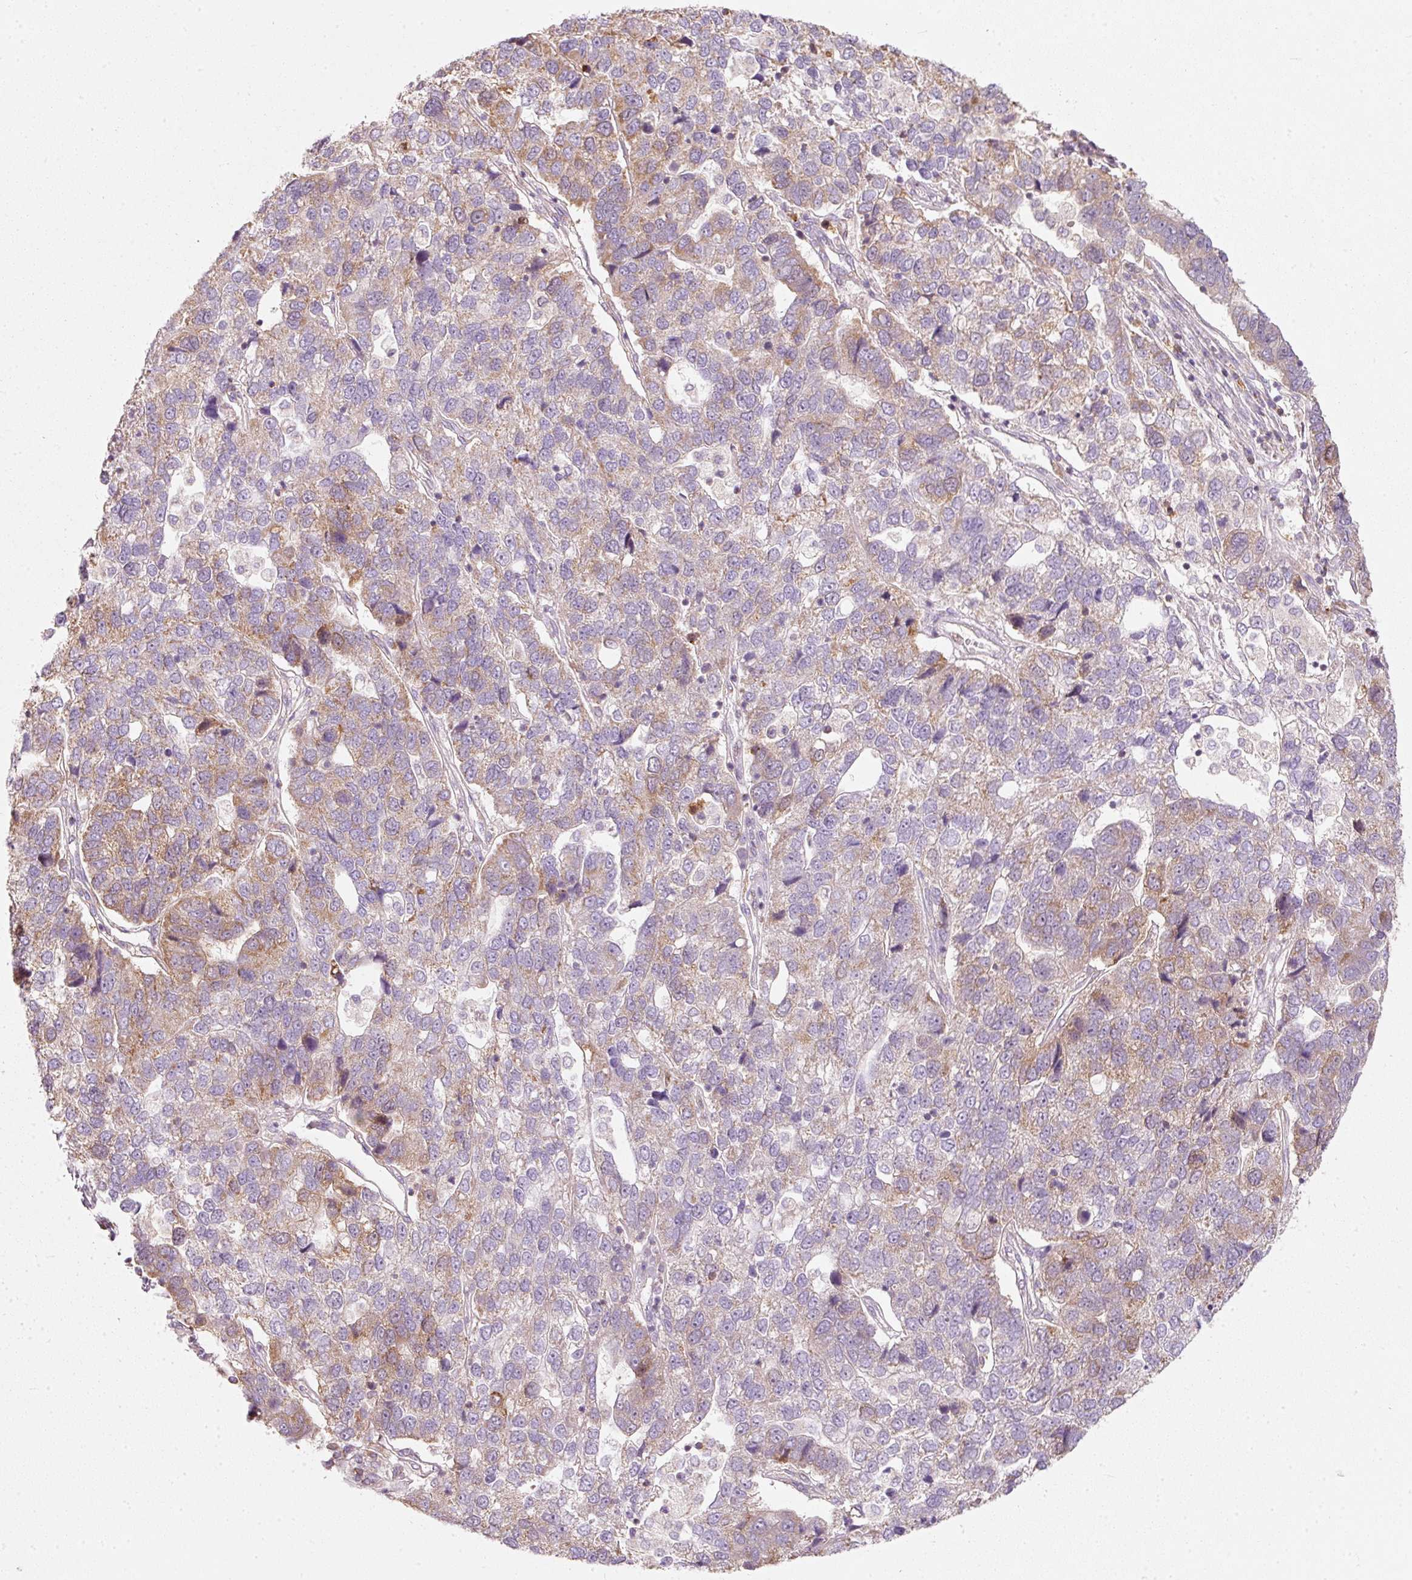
{"staining": {"intensity": "moderate", "quantity": "25%-75%", "location": "cytoplasmic/membranous,nuclear"}, "tissue": "pancreatic cancer", "cell_type": "Tumor cells", "image_type": "cancer", "snomed": [{"axis": "morphology", "description": "Adenocarcinoma, NOS"}, {"axis": "topography", "description": "Pancreas"}], "caption": "Protein expression analysis of pancreatic cancer exhibits moderate cytoplasmic/membranous and nuclear staining in approximately 25%-75% of tumor cells. Immunohistochemistry (ihc) stains the protein of interest in brown and the nuclei are stained blue.", "gene": "DUT", "patient": {"sex": "female", "age": 61}}